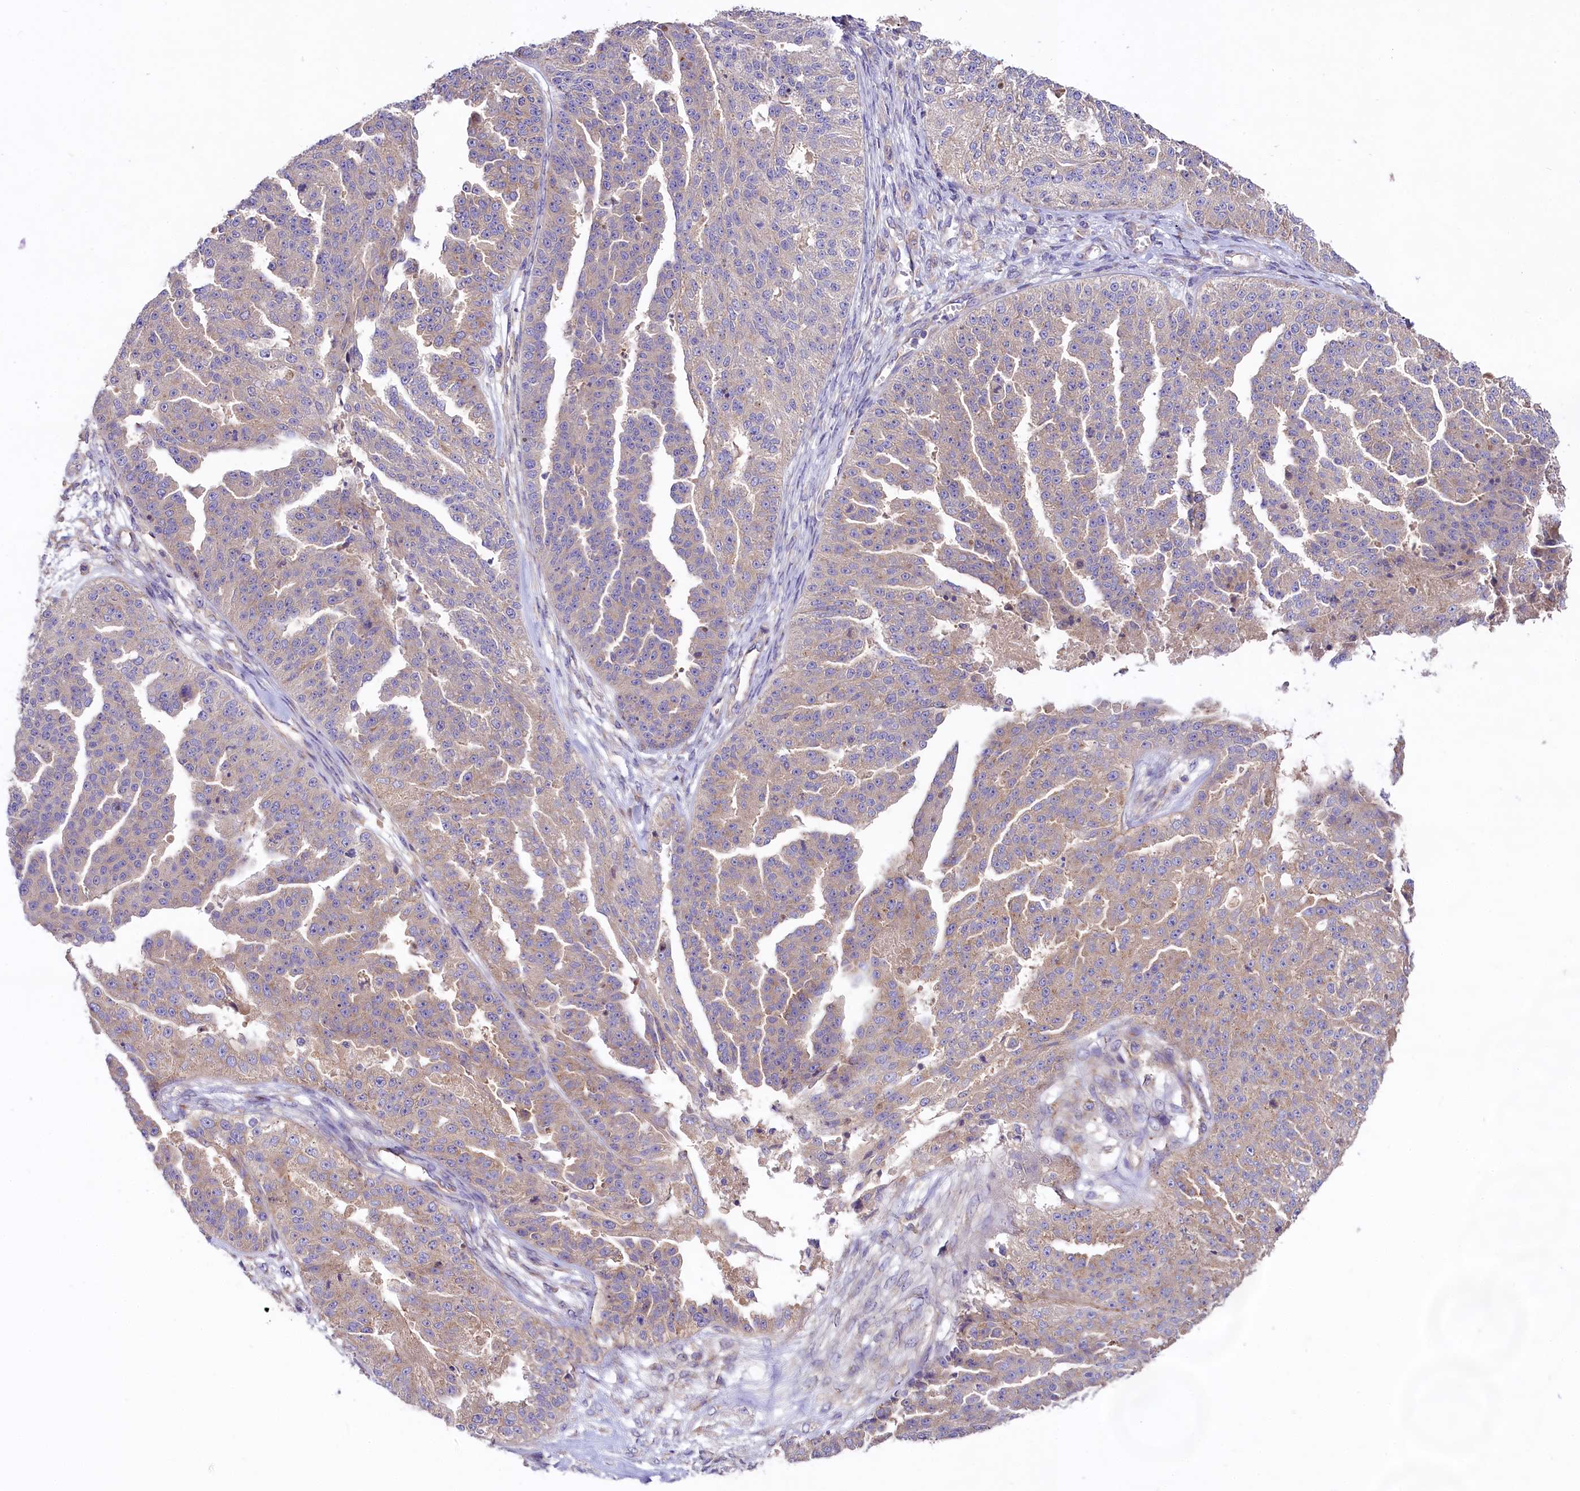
{"staining": {"intensity": "weak", "quantity": "25%-75%", "location": "cytoplasmic/membranous"}, "tissue": "ovarian cancer", "cell_type": "Tumor cells", "image_type": "cancer", "snomed": [{"axis": "morphology", "description": "Cystadenocarcinoma, serous, NOS"}, {"axis": "topography", "description": "Ovary"}], "caption": "This is a histology image of immunohistochemistry staining of serous cystadenocarcinoma (ovarian), which shows weak staining in the cytoplasmic/membranous of tumor cells.", "gene": "PEMT", "patient": {"sex": "female", "age": 58}}